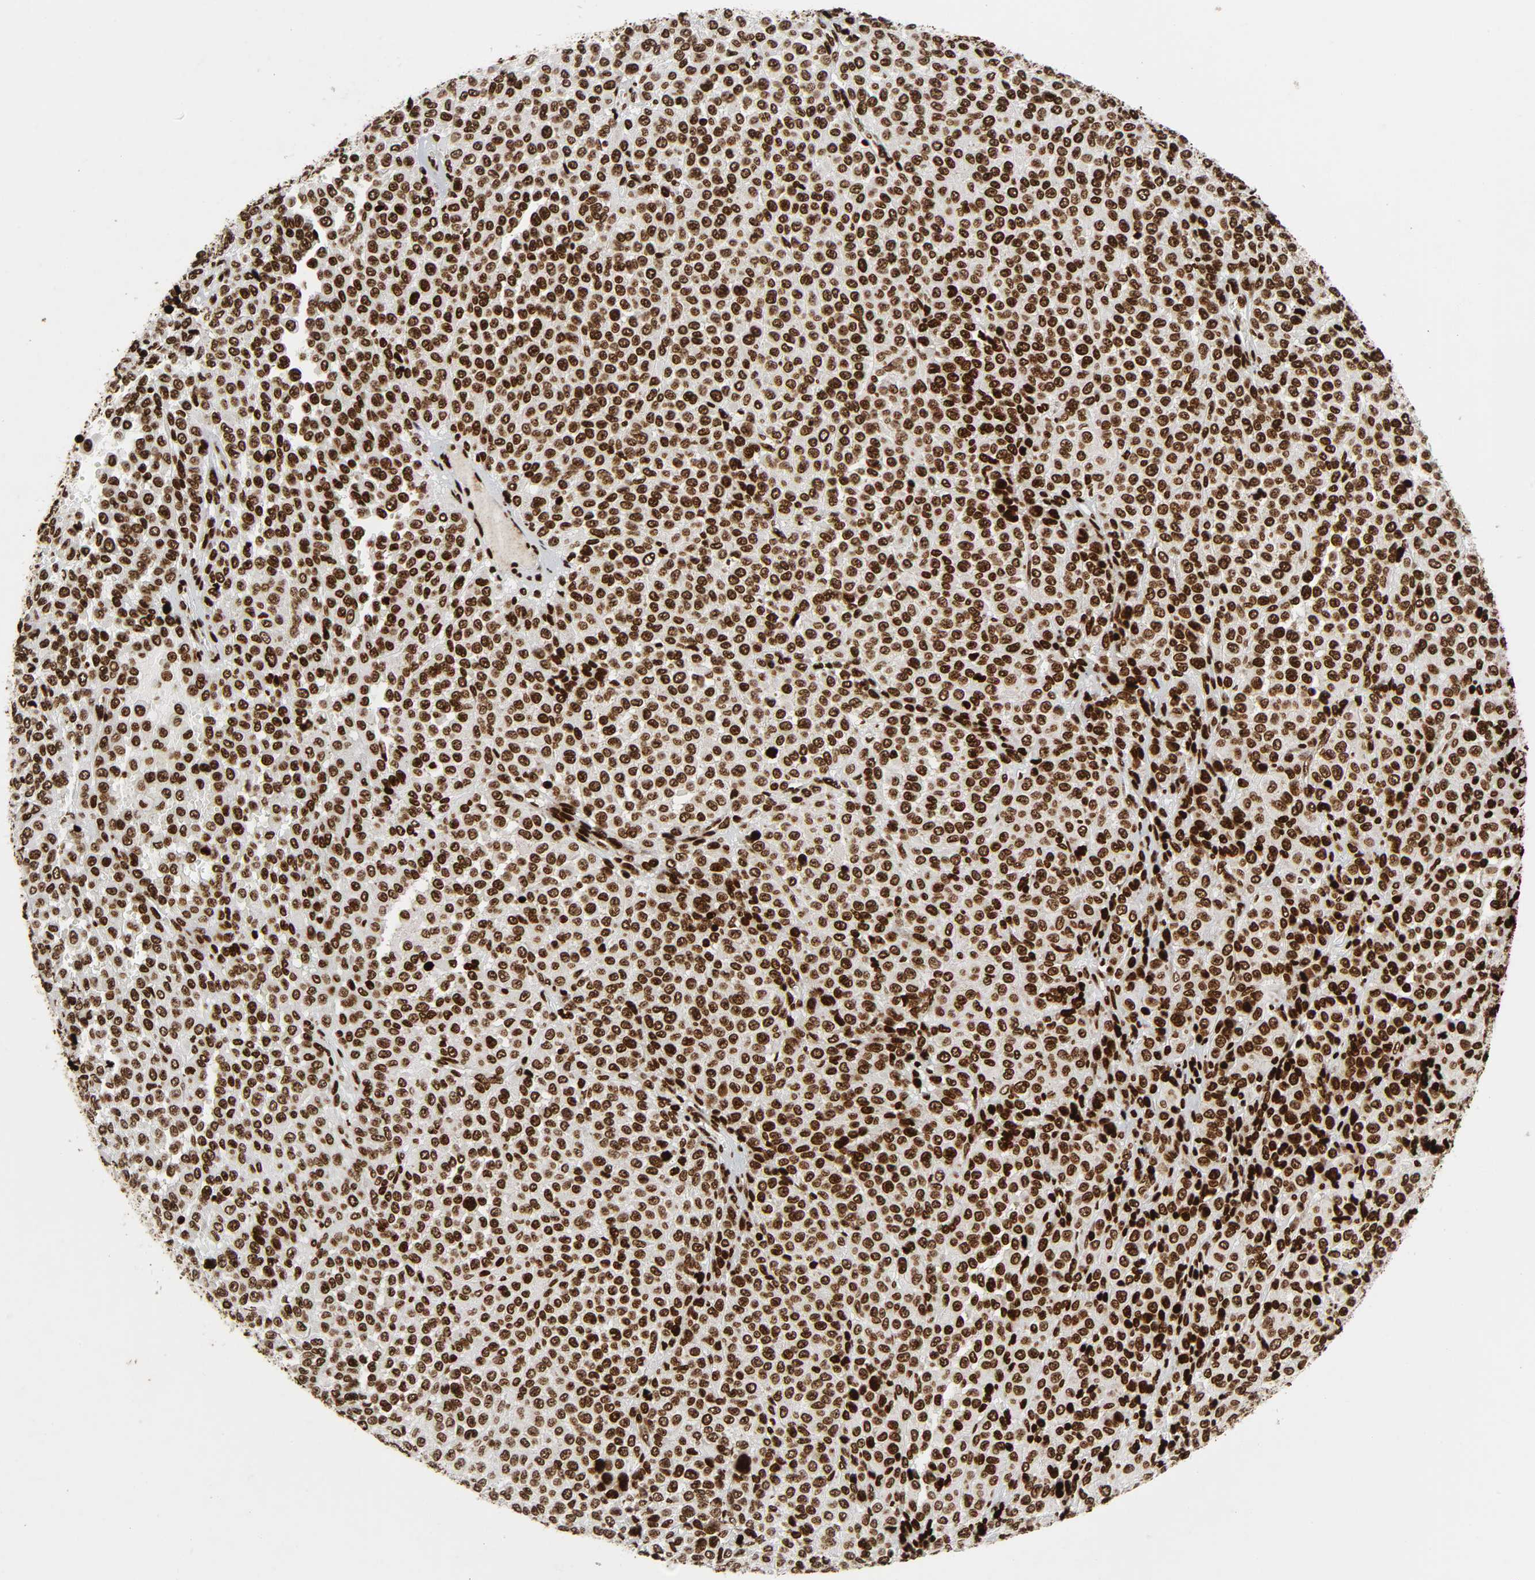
{"staining": {"intensity": "strong", "quantity": ">75%", "location": "nuclear"}, "tissue": "melanoma", "cell_type": "Tumor cells", "image_type": "cancer", "snomed": [{"axis": "morphology", "description": "Malignant melanoma, Metastatic site"}, {"axis": "topography", "description": "Pancreas"}], "caption": "Strong nuclear positivity for a protein is identified in approximately >75% of tumor cells of malignant melanoma (metastatic site) using IHC.", "gene": "RXRA", "patient": {"sex": "female", "age": 30}}